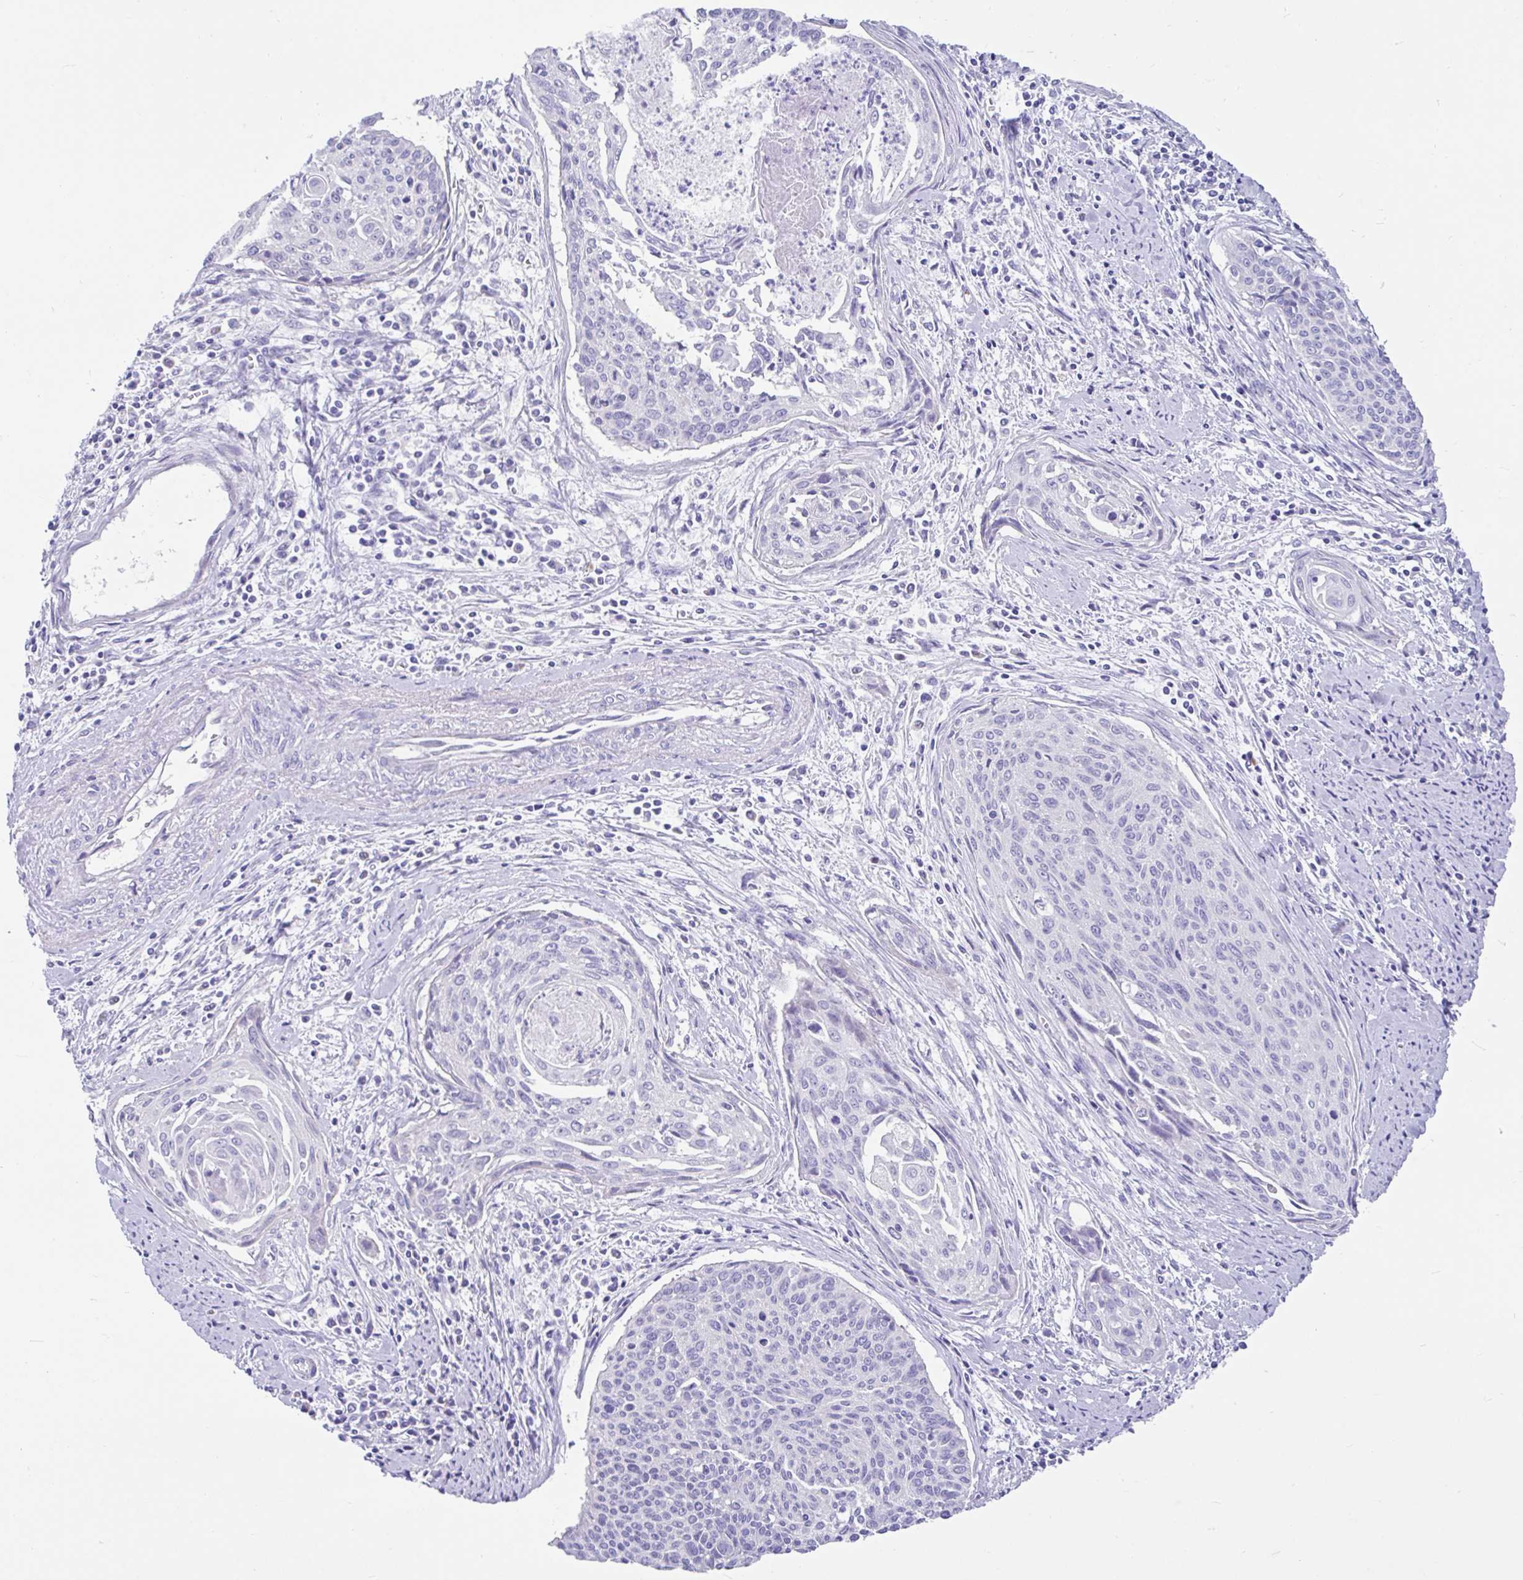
{"staining": {"intensity": "negative", "quantity": "none", "location": "none"}, "tissue": "cervical cancer", "cell_type": "Tumor cells", "image_type": "cancer", "snomed": [{"axis": "morphology", "description": "Squamous cell carcinoma, NOS"}, {"axis": "topography", "description": "Cervix"}], "caption": "Cervical squamous cell carcinoma was stained to show a protein in brown. There is no significant staining in tumor cells.", "gene": "CCSAP", "patient": {"sex": "female", "age": 55}}